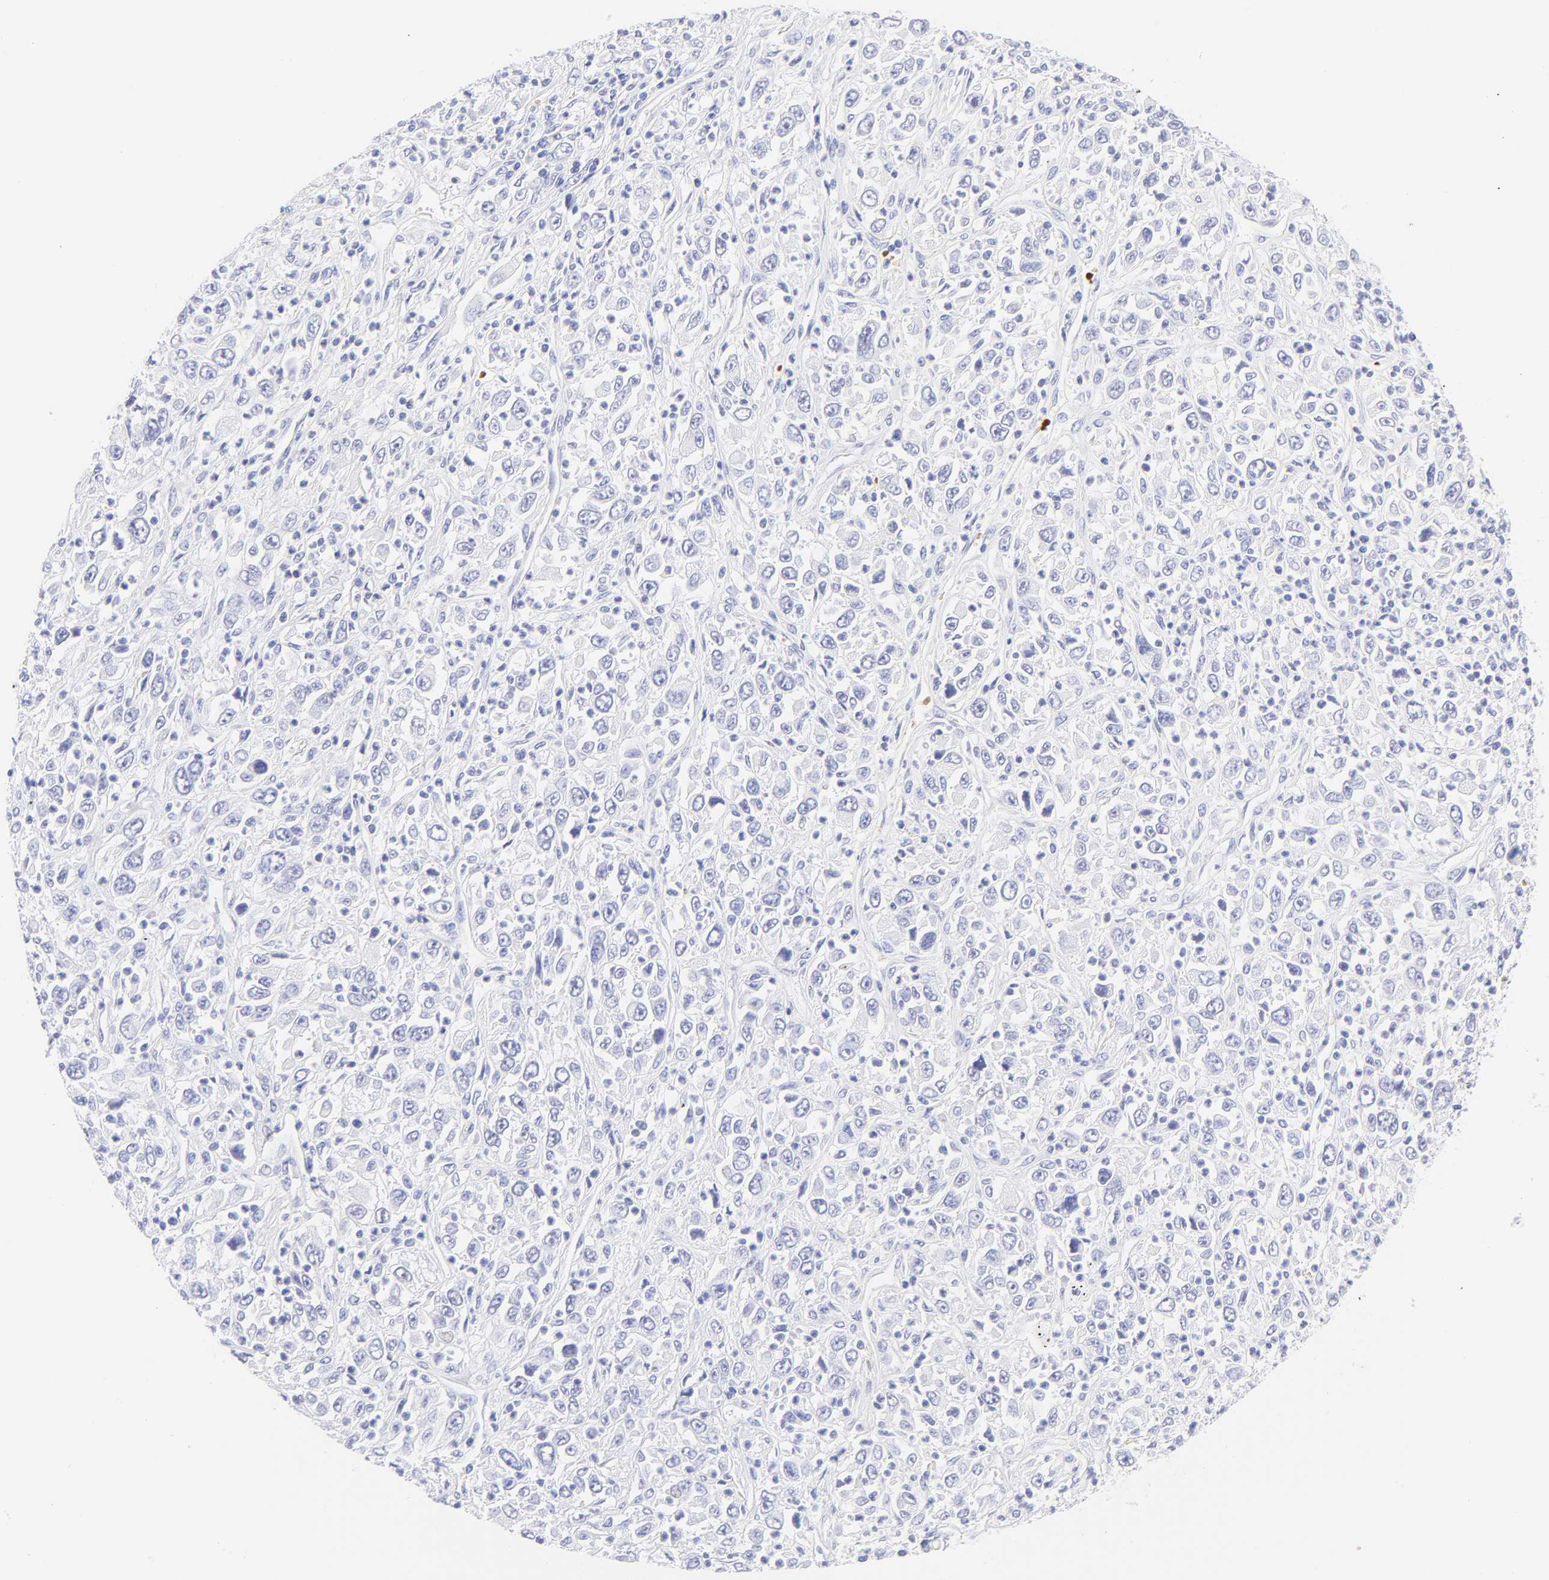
{"staining": {"intensity": "negative", "quantity": "none", "location": "none"}, "tissue": "melanoma", "cell_type": "Tumor cells", "image_type": "cancer", "snomed": [{"axis": "morphology", "description": "Malignant melanoma, Metastatic site"}, {"axis": "topography", "description": "Skin"}], "caption": "Tumor cells show no significant positivity in malignant melanoma (metastatic site). (DAB (3,3'-diaminobenzidine) immunohistochemistry (IHC) with hematoxylin counter stain).", "gene": "FRMPD3", "patient": {"sex": "female", "age": 56}}